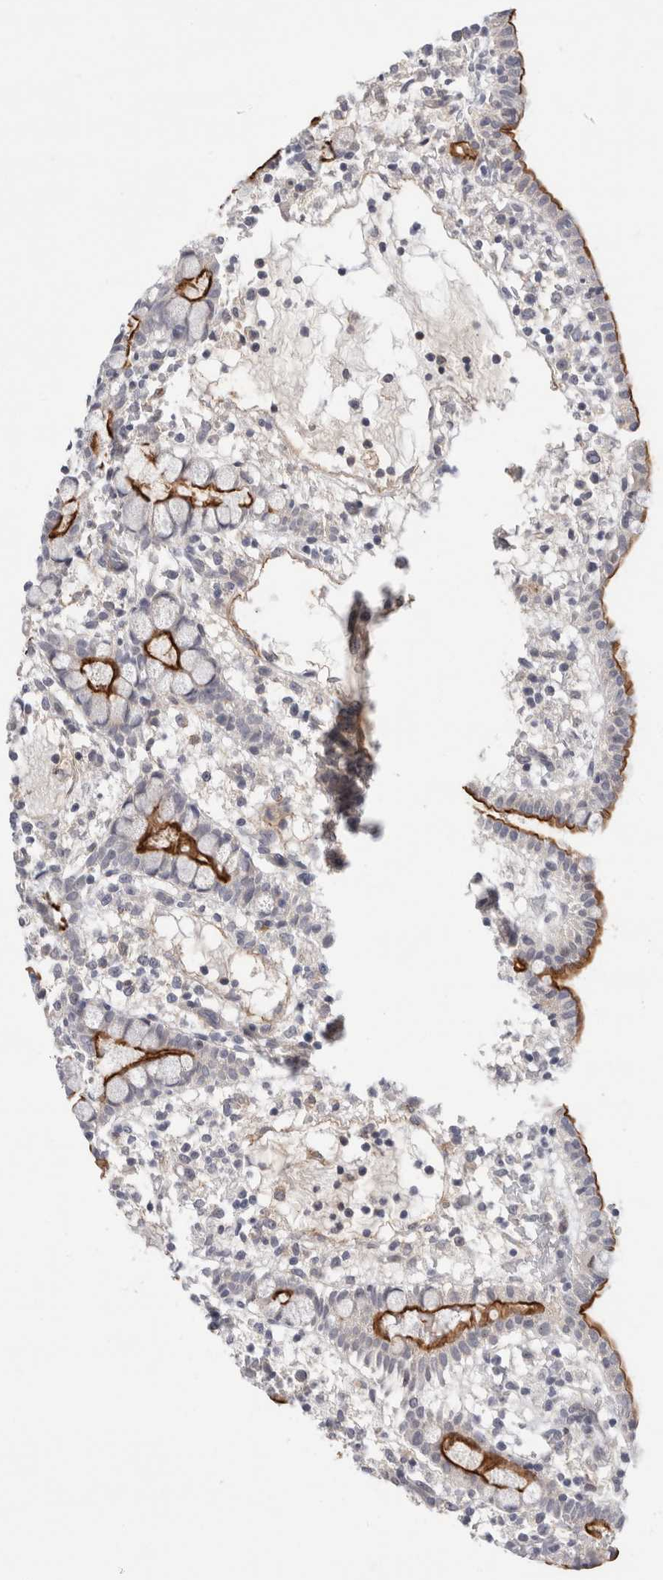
{"staining": {"intensity": "strong", "quantity": ">75%", "location": "cytoplasmic/membranous"}, "tissue": "small intestine", "cell_type": "Glandular cells", "image_type": "normal", "snomed": [{"axis": "morphology", "description": "Normal tissue, NOS"}, {"axis": "morphology", "description": "Developmental malformation"}, {"axis": "topography", "description": "Small intestine"}], "caption": "Immunohistochemical staining of normal human small intestine shows high levels of strong cytoplasmic/membranous expression in about >75% of glandular cells. (brown staining indicates protein expression, while blue staining denotes nuclei).", "gene": "VANGL1", "patient": {"sex": "male"}}